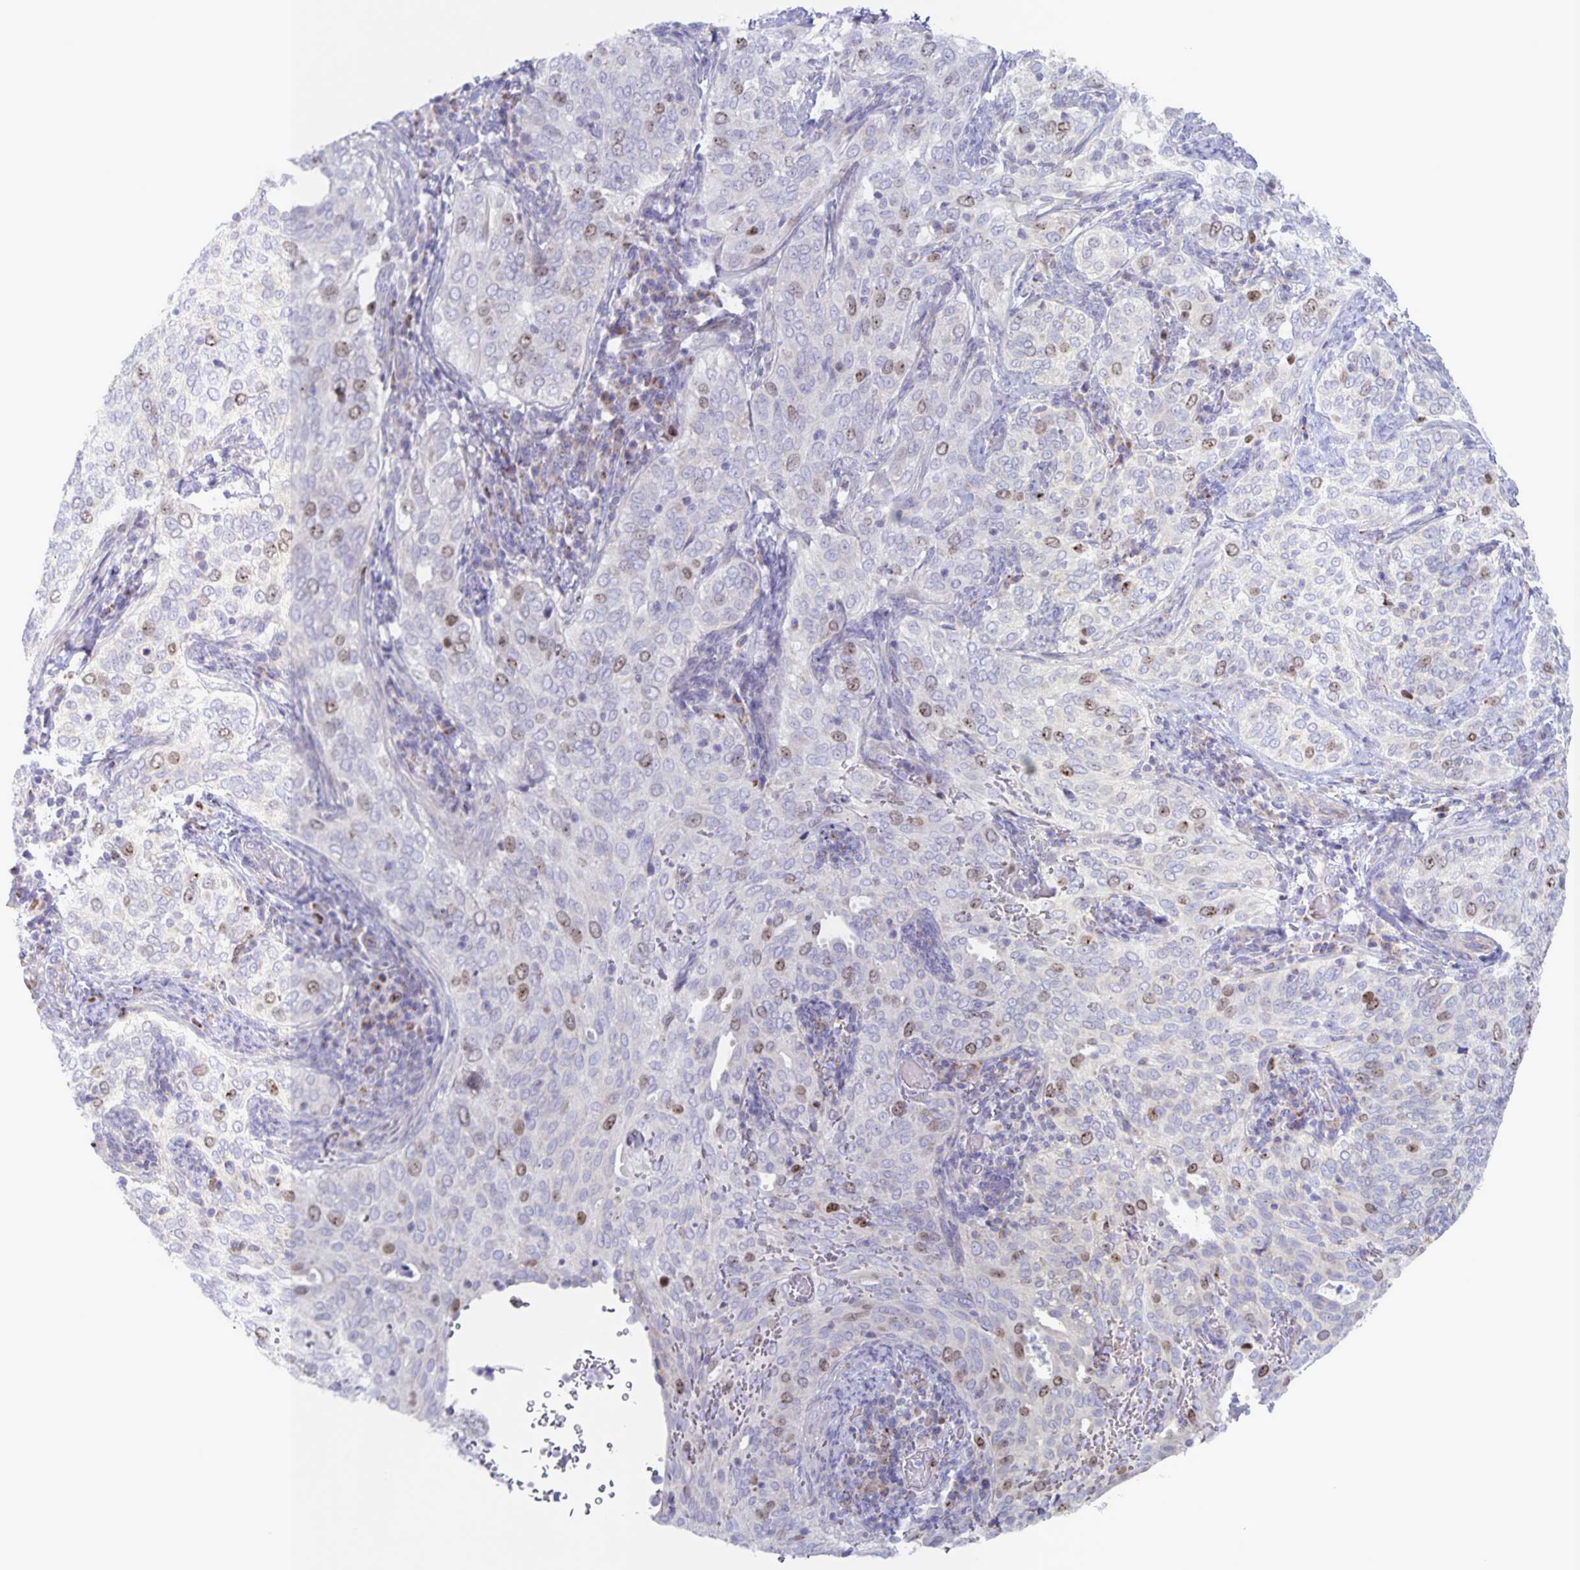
{"staining": {"intensity": "weak", "quantity": "<25%", "location": "nuclear"}, "tissue": "cervical cancer", "cell_type": "Tumor cells", "image_type": "cancer", "snomed": [{"axis": "morphology", "description": "Squamous cell carcinoma, NOS"}, {"axis": "topography", "description": "Cervix"}], "caption": "DAB immunohistochemical staining of cervical squamous cell carcinoma displays no significant positivity in tumor cells. (DAB IHC with hematoxylin counter stain).", "gene": "CENPH", "patient": {"sex": "female", "age": 38}}